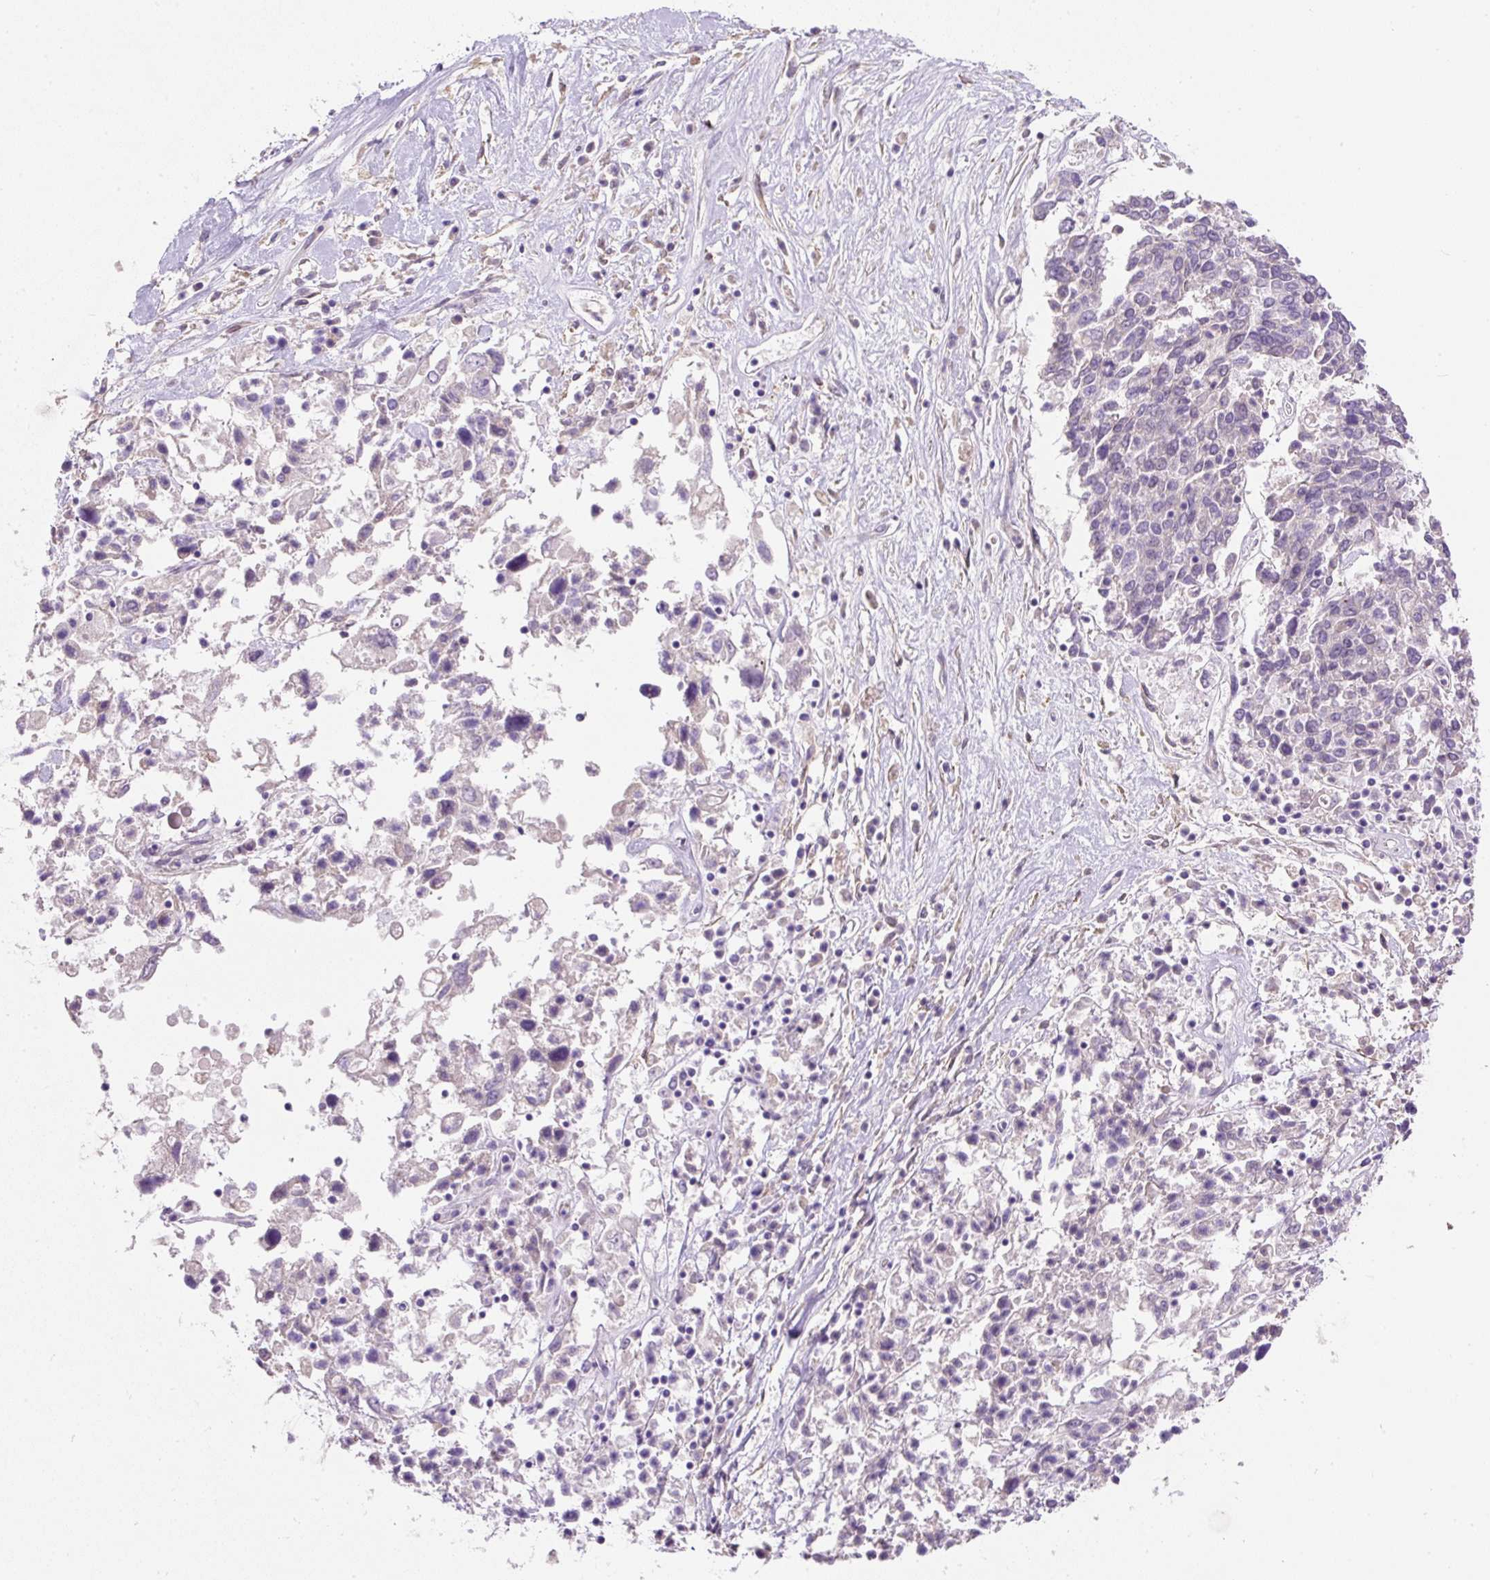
{"staining": {"intensity": "negative", "quantity": "none", "location": "none"}, "tissue": "ovarian cancer", "cell_type": "Tumor cells", "image_type": "cancer", "snomed": [{"axis": "morphology", "description": "Carcinoma, endometroid"}, {"axis": "topography", "description": "Ovary"}], "caption": "DAB immunohistochemical staining of ovarian endometroid carcinoma shows no significant staining in tumor cells. Nuclei are stained in blue.", "gene": "SUSD5", "patient": {"sex": "female", "age": 62}}